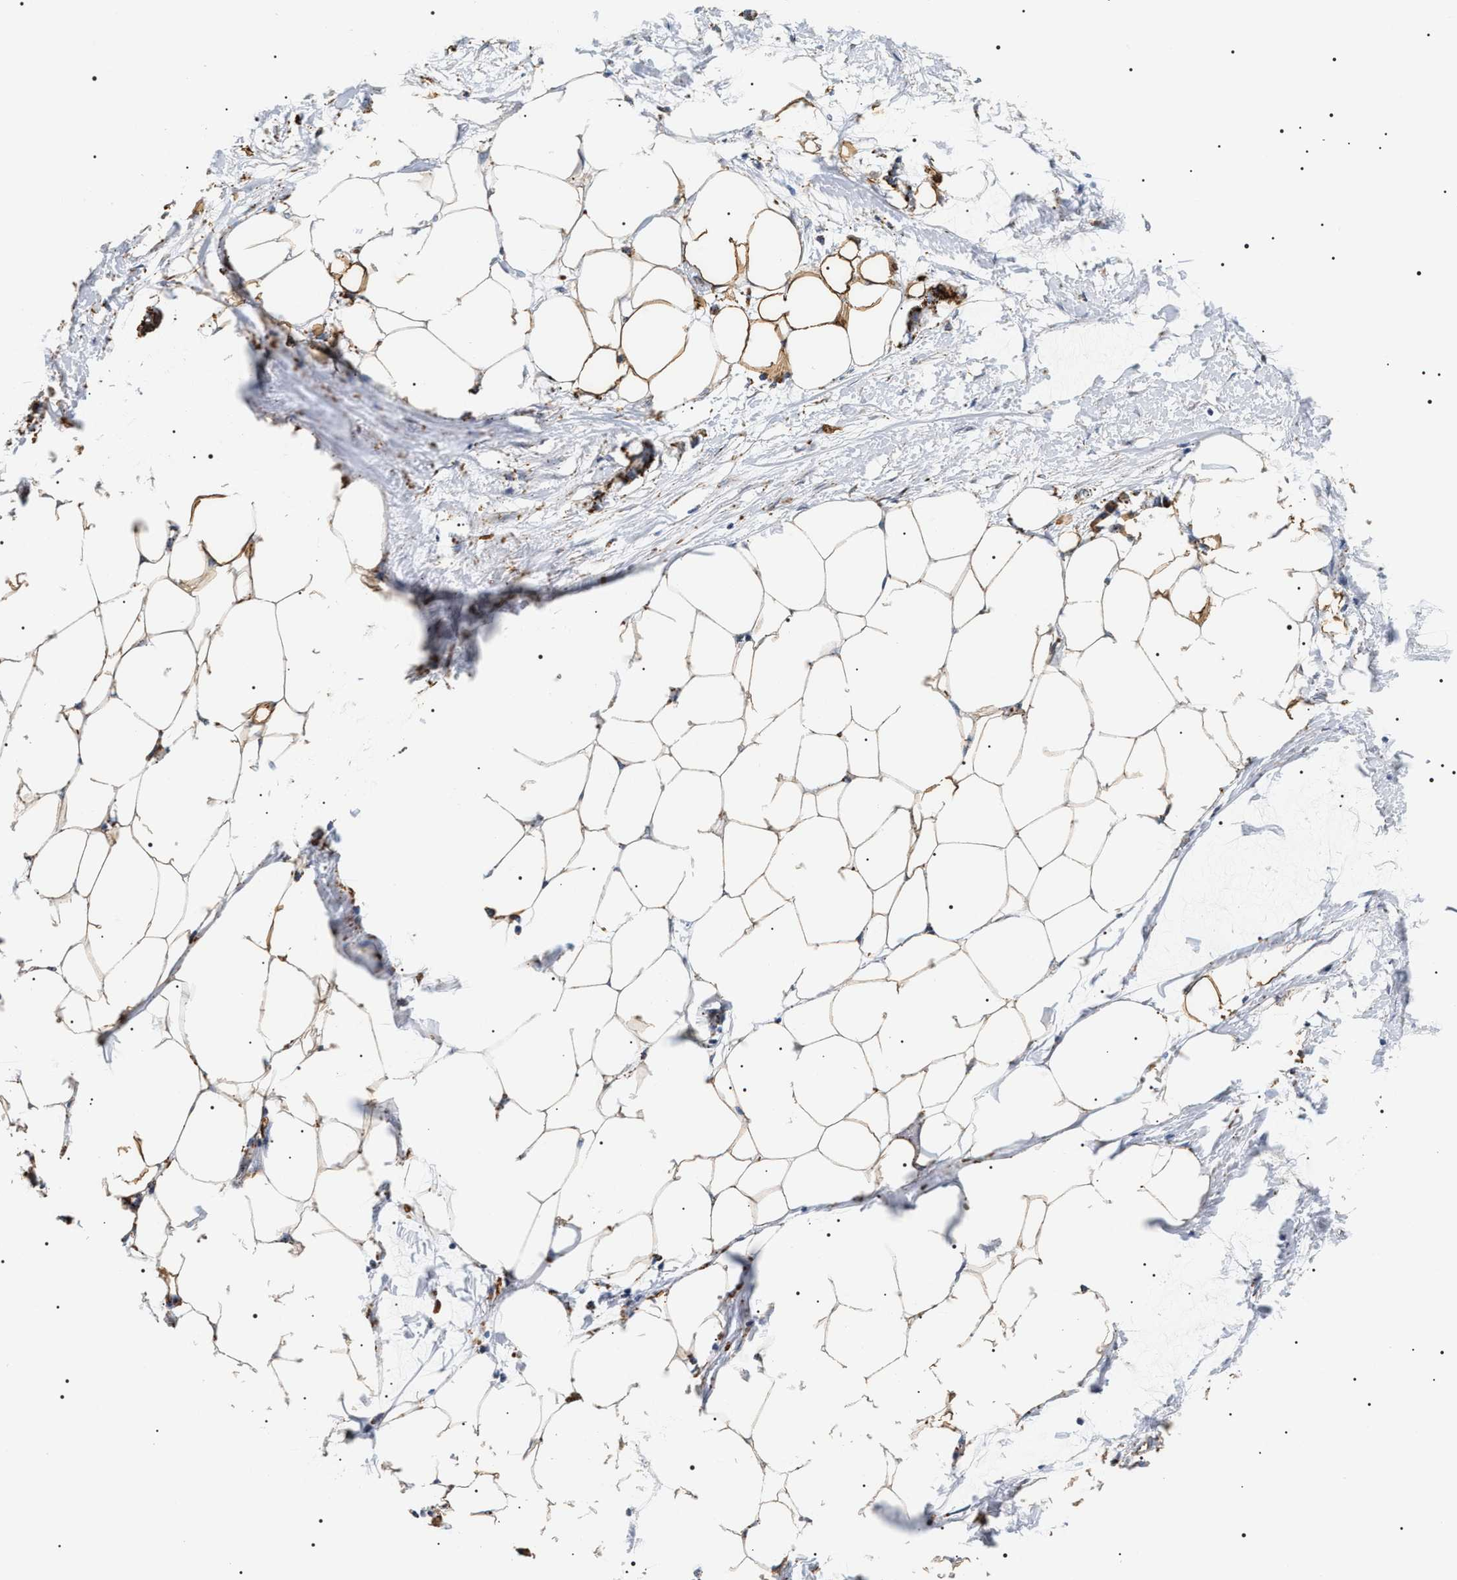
{"staining": {"intensity": "moderate", "quantity": ">75%", "location": "cytoplasmic/membranous"}, "tissue": "adipose tissue", "cell_type": "Adipocytes", "image_type": "normal", "snomed": [{"axis": "morphology", "description": "Normal tissue, NOS"}, {"axis": "morphology", "description": "Adenocarcinoma, NOS"}, {"axis": "topography", "description": "Colon"}, {"axis": "topography", "description": "Peripheral nerve tissue"}], "caption": "Adipose tissue stained with DAB immunohistochemistry displays medium levels of moderate cytoplasmic/membranous positivity in about >75% of adipocytes.", "gene": "HSD17B11", "patient": {"sex": "male", "age": 14}}